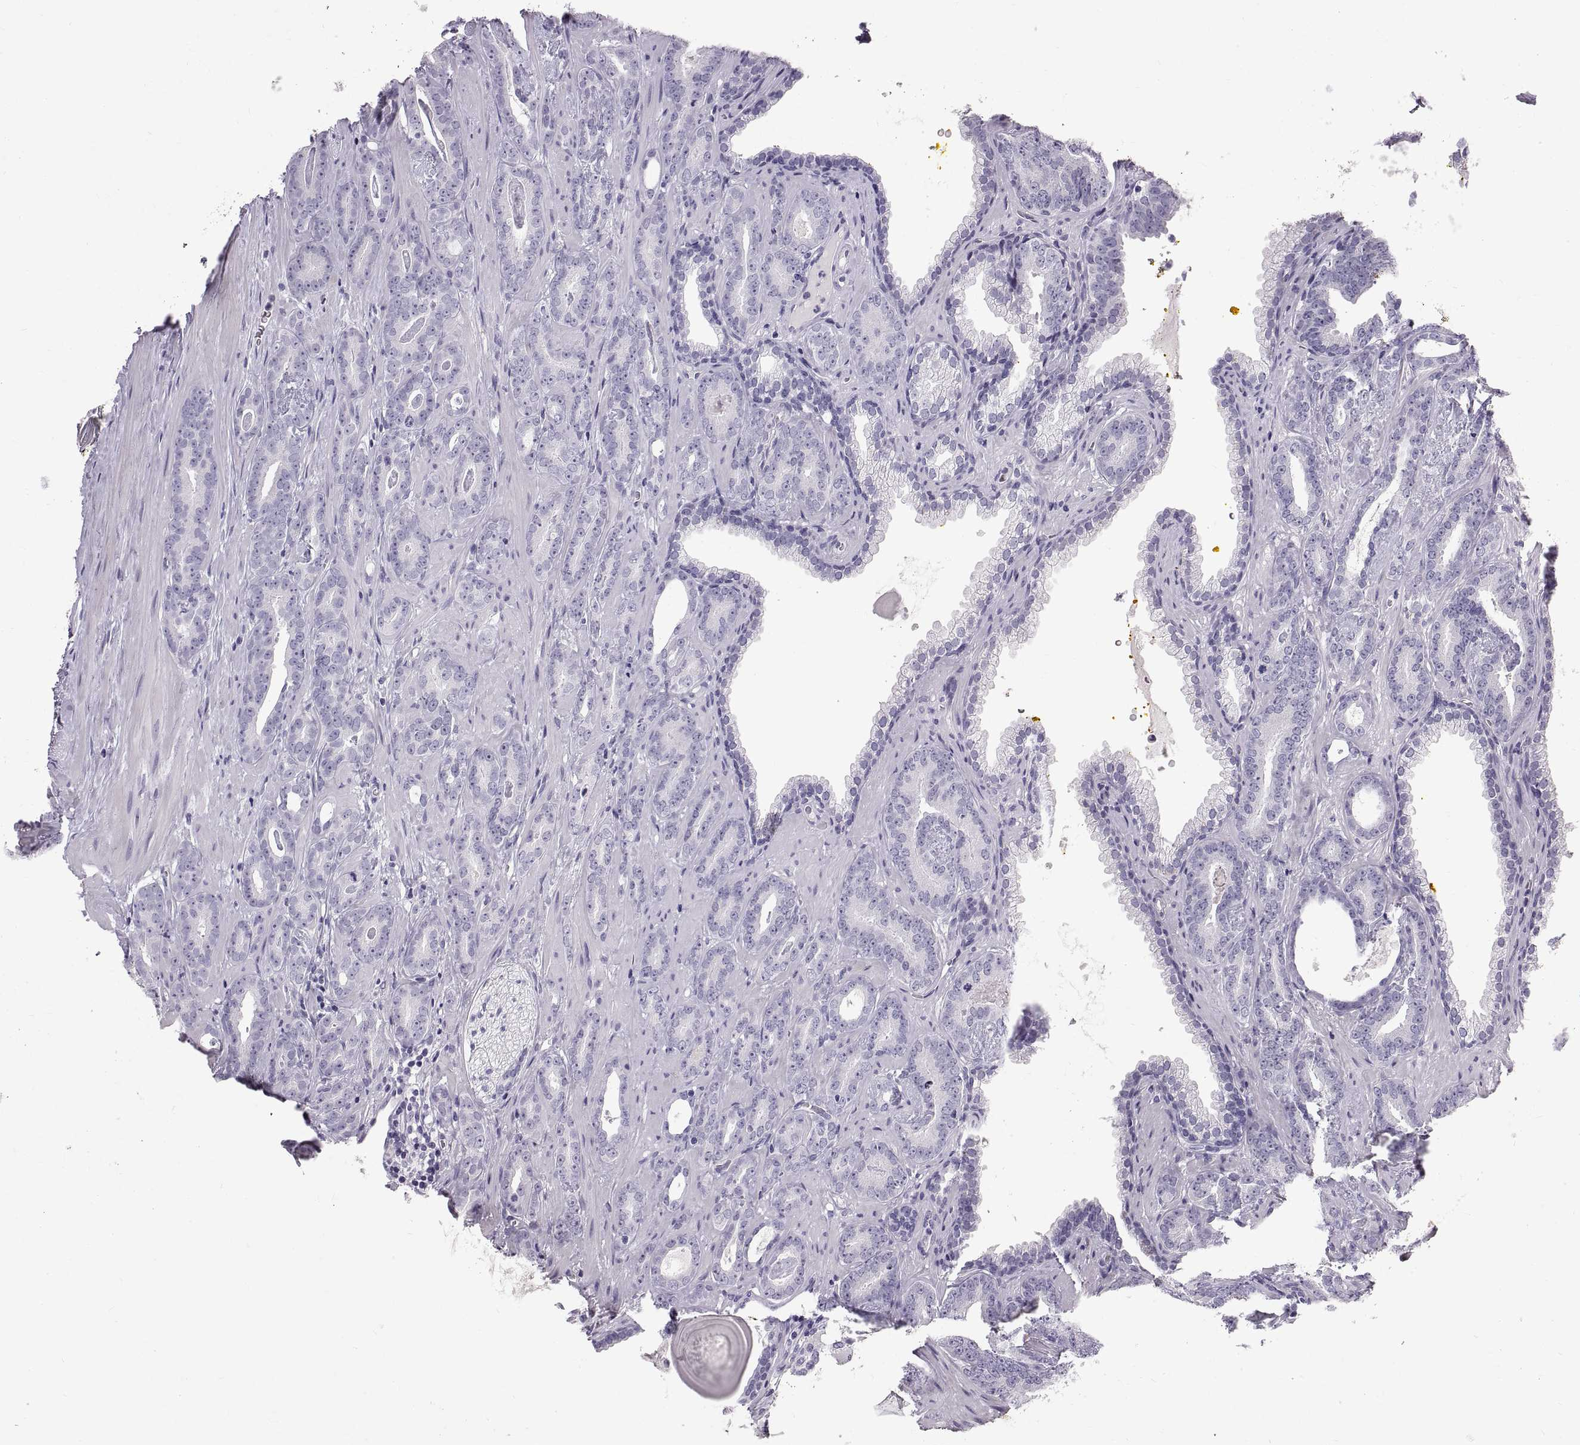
{"staining": {"intensity": "negative", "quantity": "none", "location": "none"}, "tissue": "prostate cancer", "cell_type": "Tumor cells", "image_type": "cancer", "snomed": [{"axis": "morphology", "description": "Adenocarcinoma, Medium grade"}, {"axis": "topography", "description": "Prostate and seminal vesicle, NOS"}, {"axis": "topography", "description": "Prostate"}], "caption": "Prostate medium-grade adenocarcinoma stained for a protein using immunohistochemistry shows no expression tumor cells.", "gene": "WFDC8", "patient": {"sex": "male", "age": 54}}